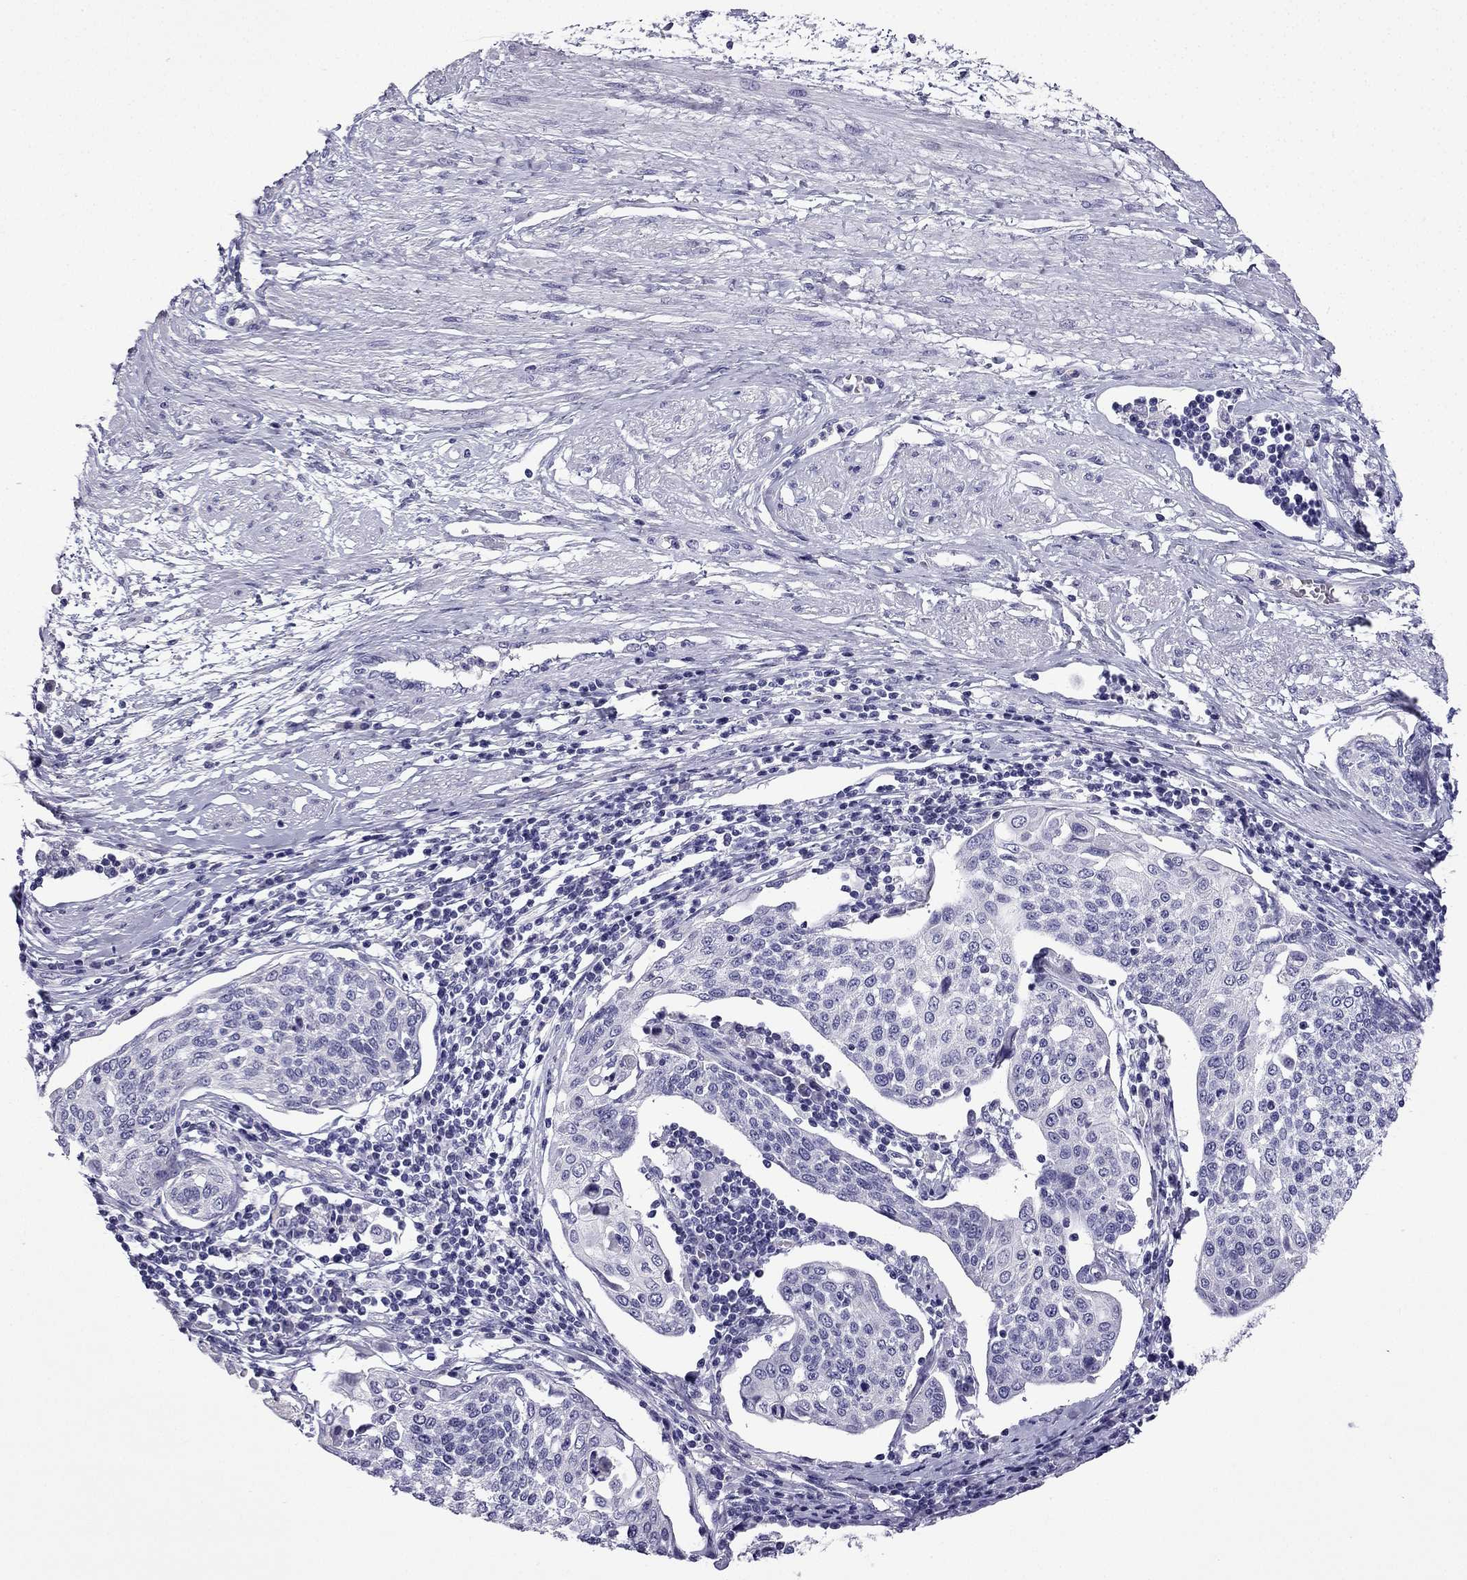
{"staining": {"intensity": "negative", "quantity": "none", "location": "none"}, "tissue": "cervical cancer", "cell_type": "Tumor cells", "image_type": "cancer", "snomed": [{"axis": "morphology", "description": "Squamous cell carcinoma, NOS"}, {"axis": "topography", "description": "Cervix"}], "caption": "An immunohistochemistry (IHC) micrograph of cervical cancer (squamous cell carcinoma) is shown. There is no staining in tumor cells of cervical cancer (squamous cell carcinoma).", "gene": "NPTX1", "patient": {"sex": "female", "age": 34}}